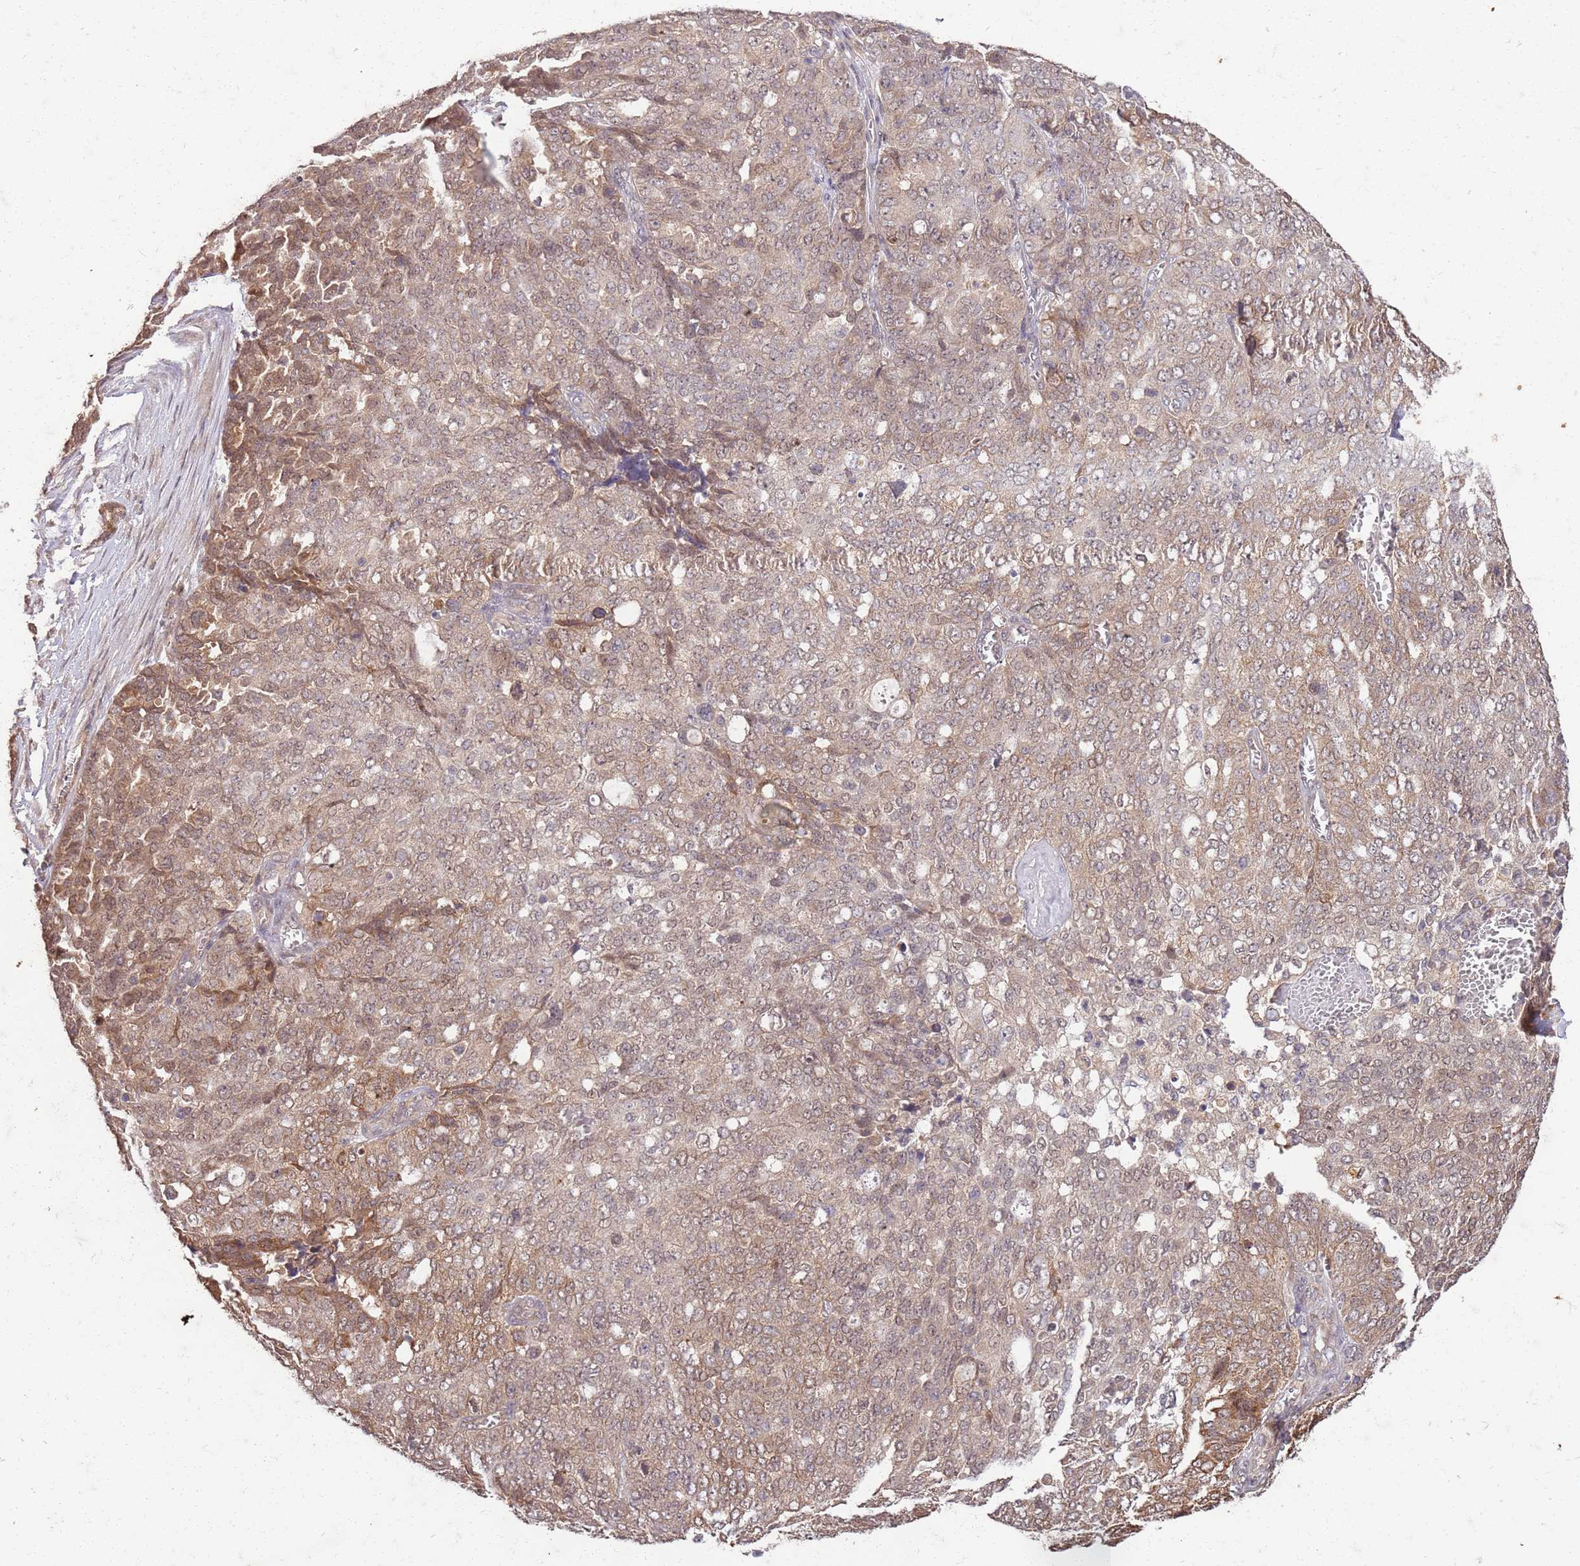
{"staining": {"intensity": "moderate", "quantity": "<25%", "location": "cytoplasmic/membranous,nuclear"}, "tissue": "ovarian cancer", "cell_type": "Tumor cells", "image_type": "cancer", "snomed": [{"axis": "morphology", "description": "Cystadenocarcinoma, serous, NOS"}, {"axis": "topography", "description": "Soft tissue"}, {"axis": "topography", "description": "Ovary"}], "caption": "Ovarian serous cystadenocarcinoma stained with DAB IHC displays low levels of moderate cytoplasmic/membranous and nuclear staining in approximately <25% of tumor cells. The staining was performed using DAB, with brown indicating positive protein expression. Nuclei are stained blue with hematoxylin.", "gene": "UBE3A", "patient": {"sex": "female", "age": 57}}